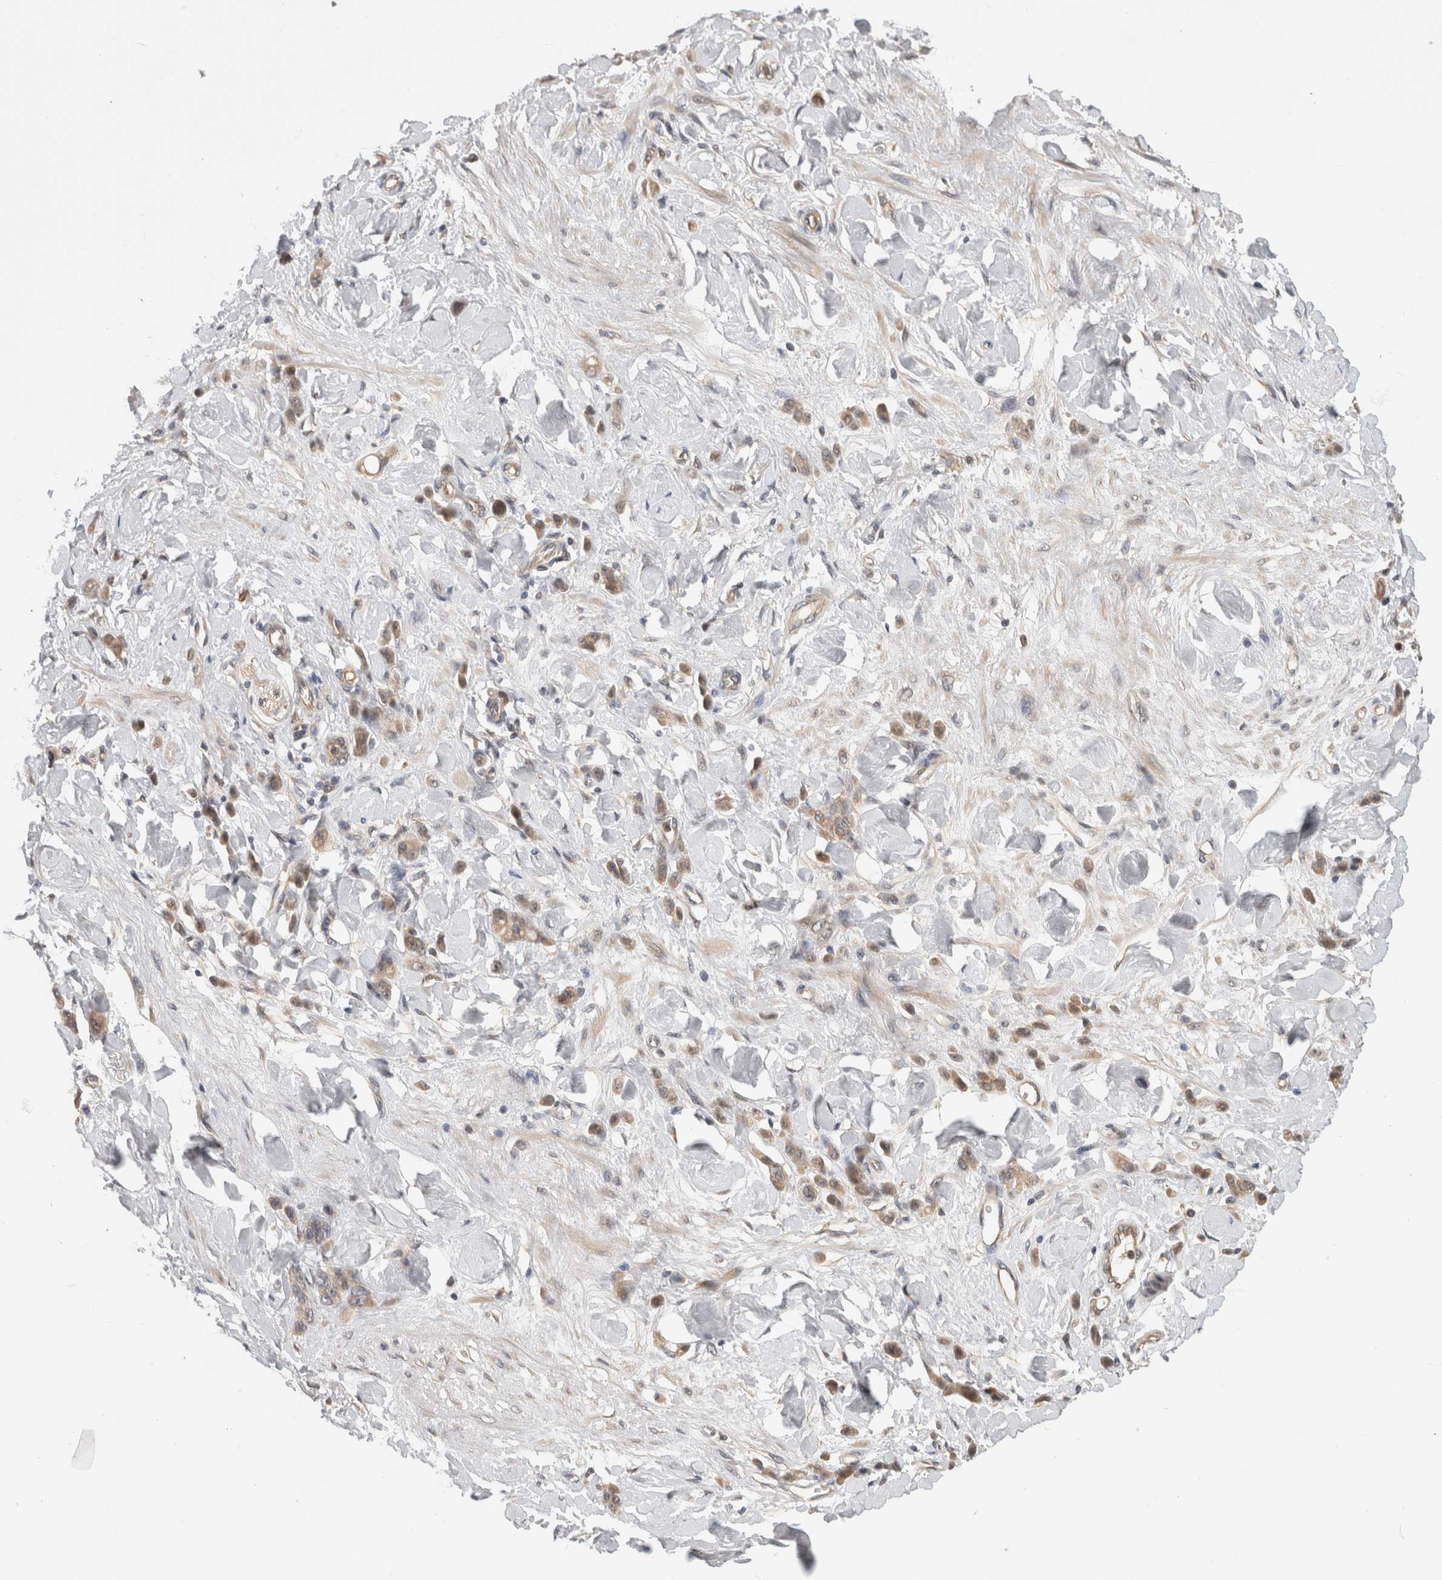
{"staining": {"intensity": "weak", "quantity": "25%-75%", "location": "cytoplasmic/membranous"}, "tissue": "stomach cancer", "cell_type": "Tumor cells", "image_type": "cancer", "snomed": [{"axis": "morphology", "description": "Normal tissue, NOS"}, {"axis": "morphology", "description": "Adenocarcinoma, NOS"}, {"axis": "topography", "description": "Stomach"}], "caption": "IHC image of stomach adenocarcinoma stained for a protein (brown), which exhibits low levels of weak cytoplasmic/membranous positivity in approximately 25%-75% of tumor cells.", "gene": "PGM1", "patient": {"sex": "male", "age": 82}}